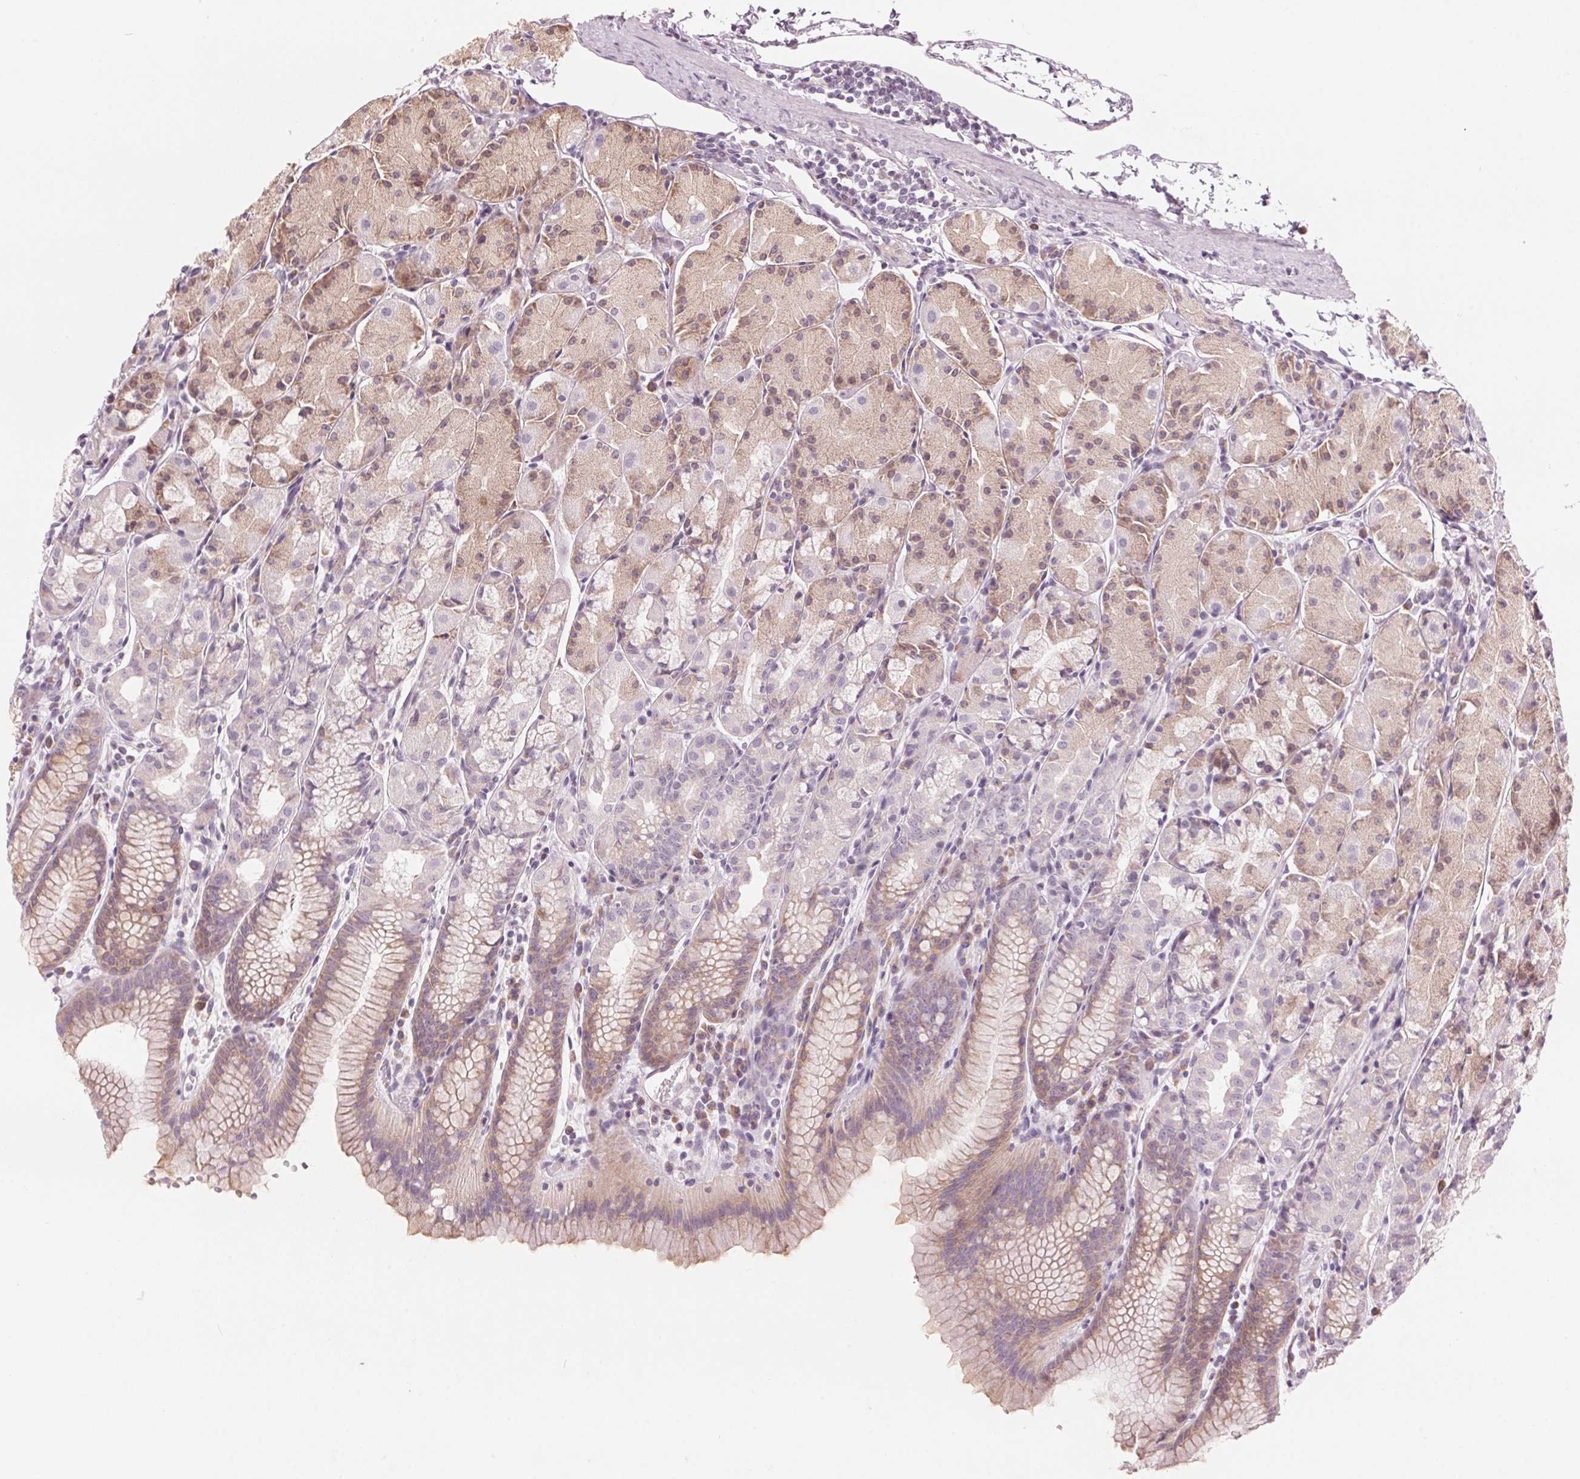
{"staining": {"intensity": "weak", "quantity": "25%-75%", "location": "cytoplasmic/membranous,nuclear"}, "tissue": "stomach", "cell_type": "Glandular cells", "image_type": "normal", "snomed": [{"axis": "morphology", "description": "Normal tissue, NOS"}, {"axis": "topography", "description": "Stomach, upper"}], "caption": "Normal stomach was stained to show a protein in brown. There is low levels of weak cytoplasmic/membranous,nuclear positivity in about 25%-75% of glandular cells.", "gene": "GNMT", "patient": {"sex": "male", "age": 47}}